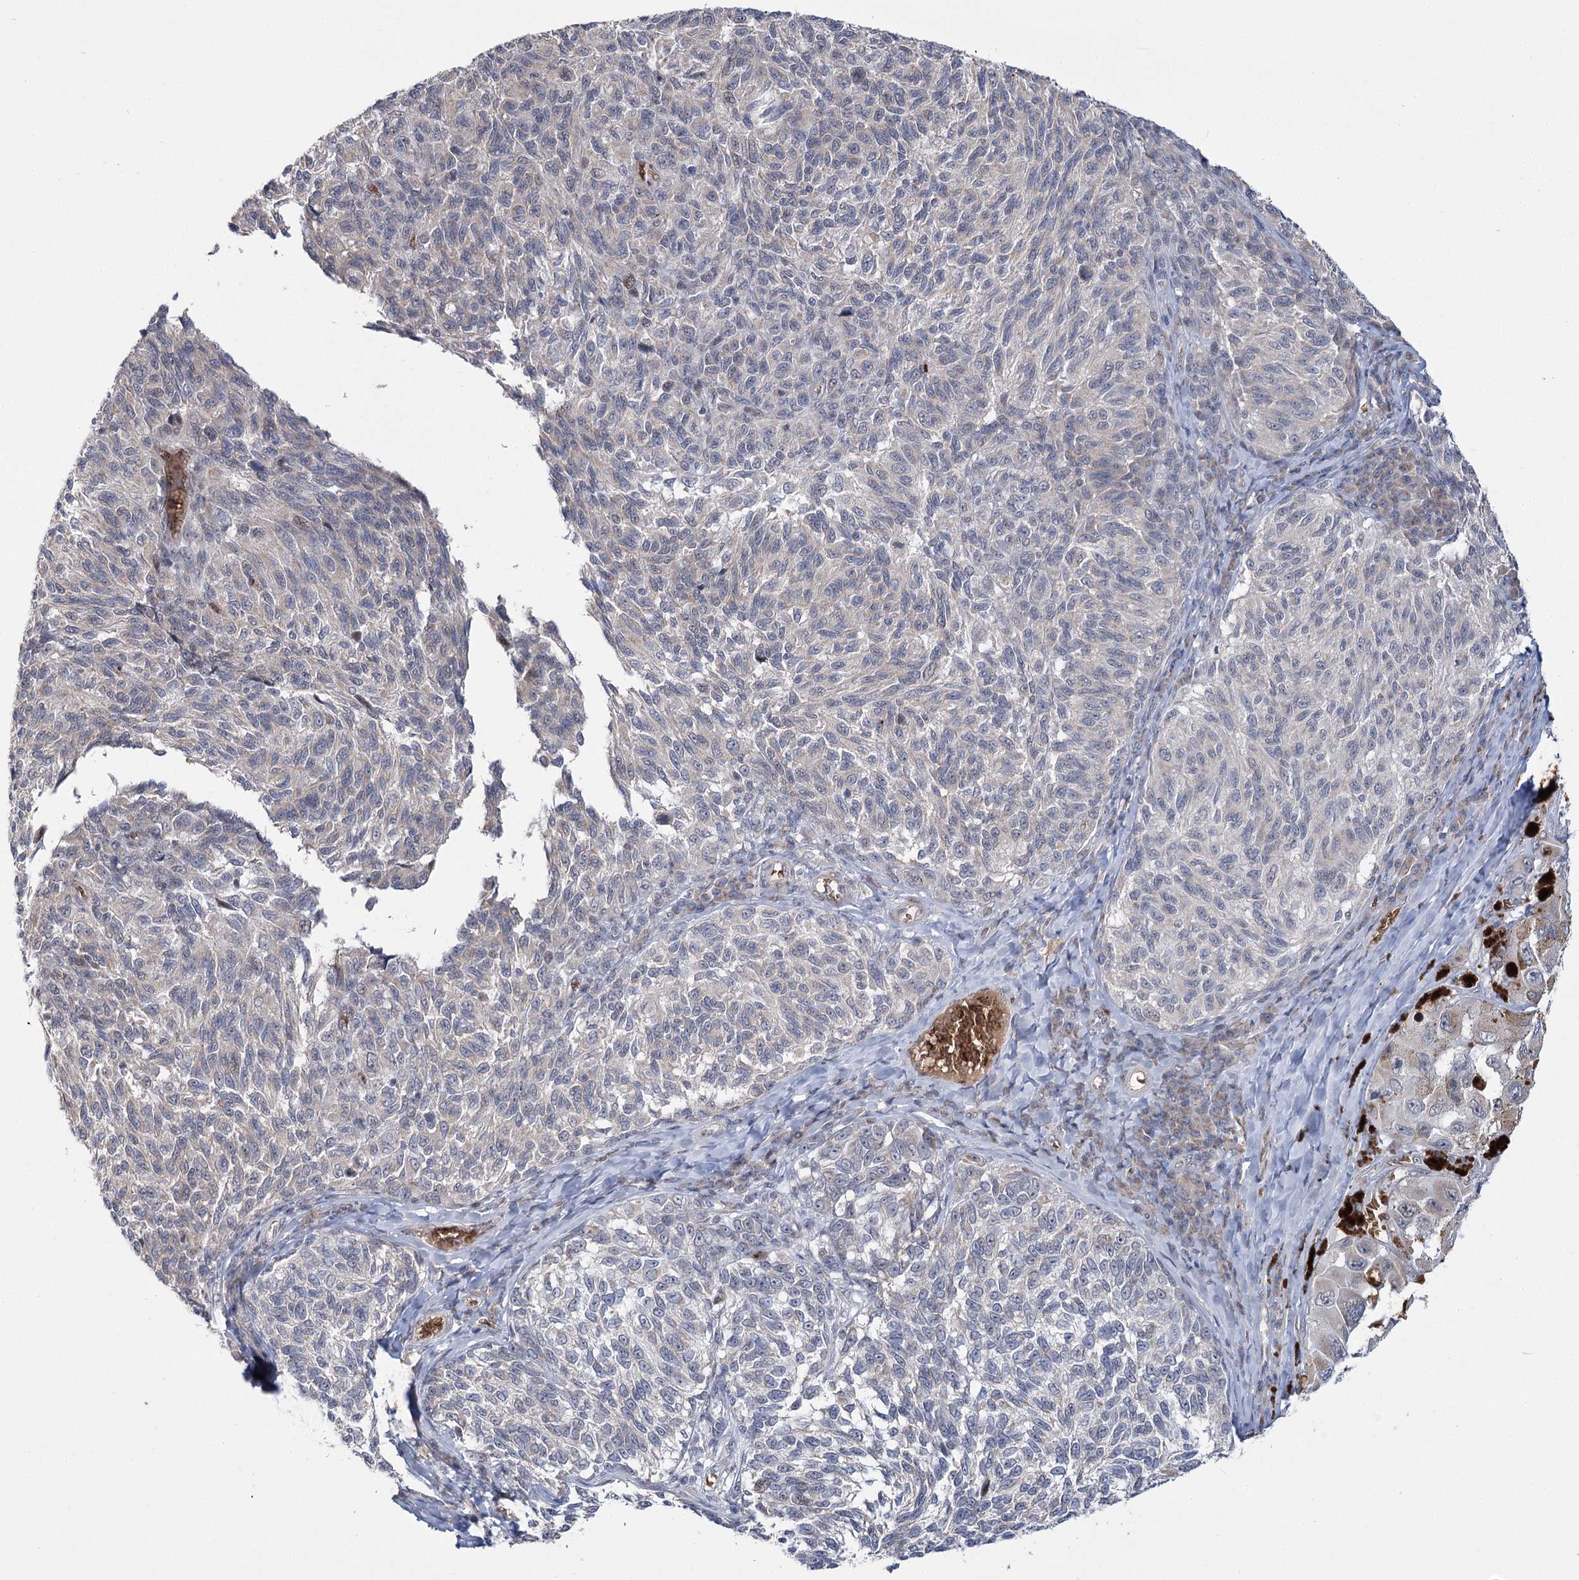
{"staining": {"intensity": "negative", "quantity": "none", "location": "none"}, "tissue": "melanoma", "cell_type": "Tumor cells", "image_type": "cancer", "snomed": [{"axis": "morphology", "description": "Malignant melanoma, NOS"}, {"axis": "topography", "description": "Skin"}], "caption": "Image shows no significant protein staining in tumor cells of melanoma.", "gene": "NSMCE4A", "patient": {"sex": "female", "age": 73}}